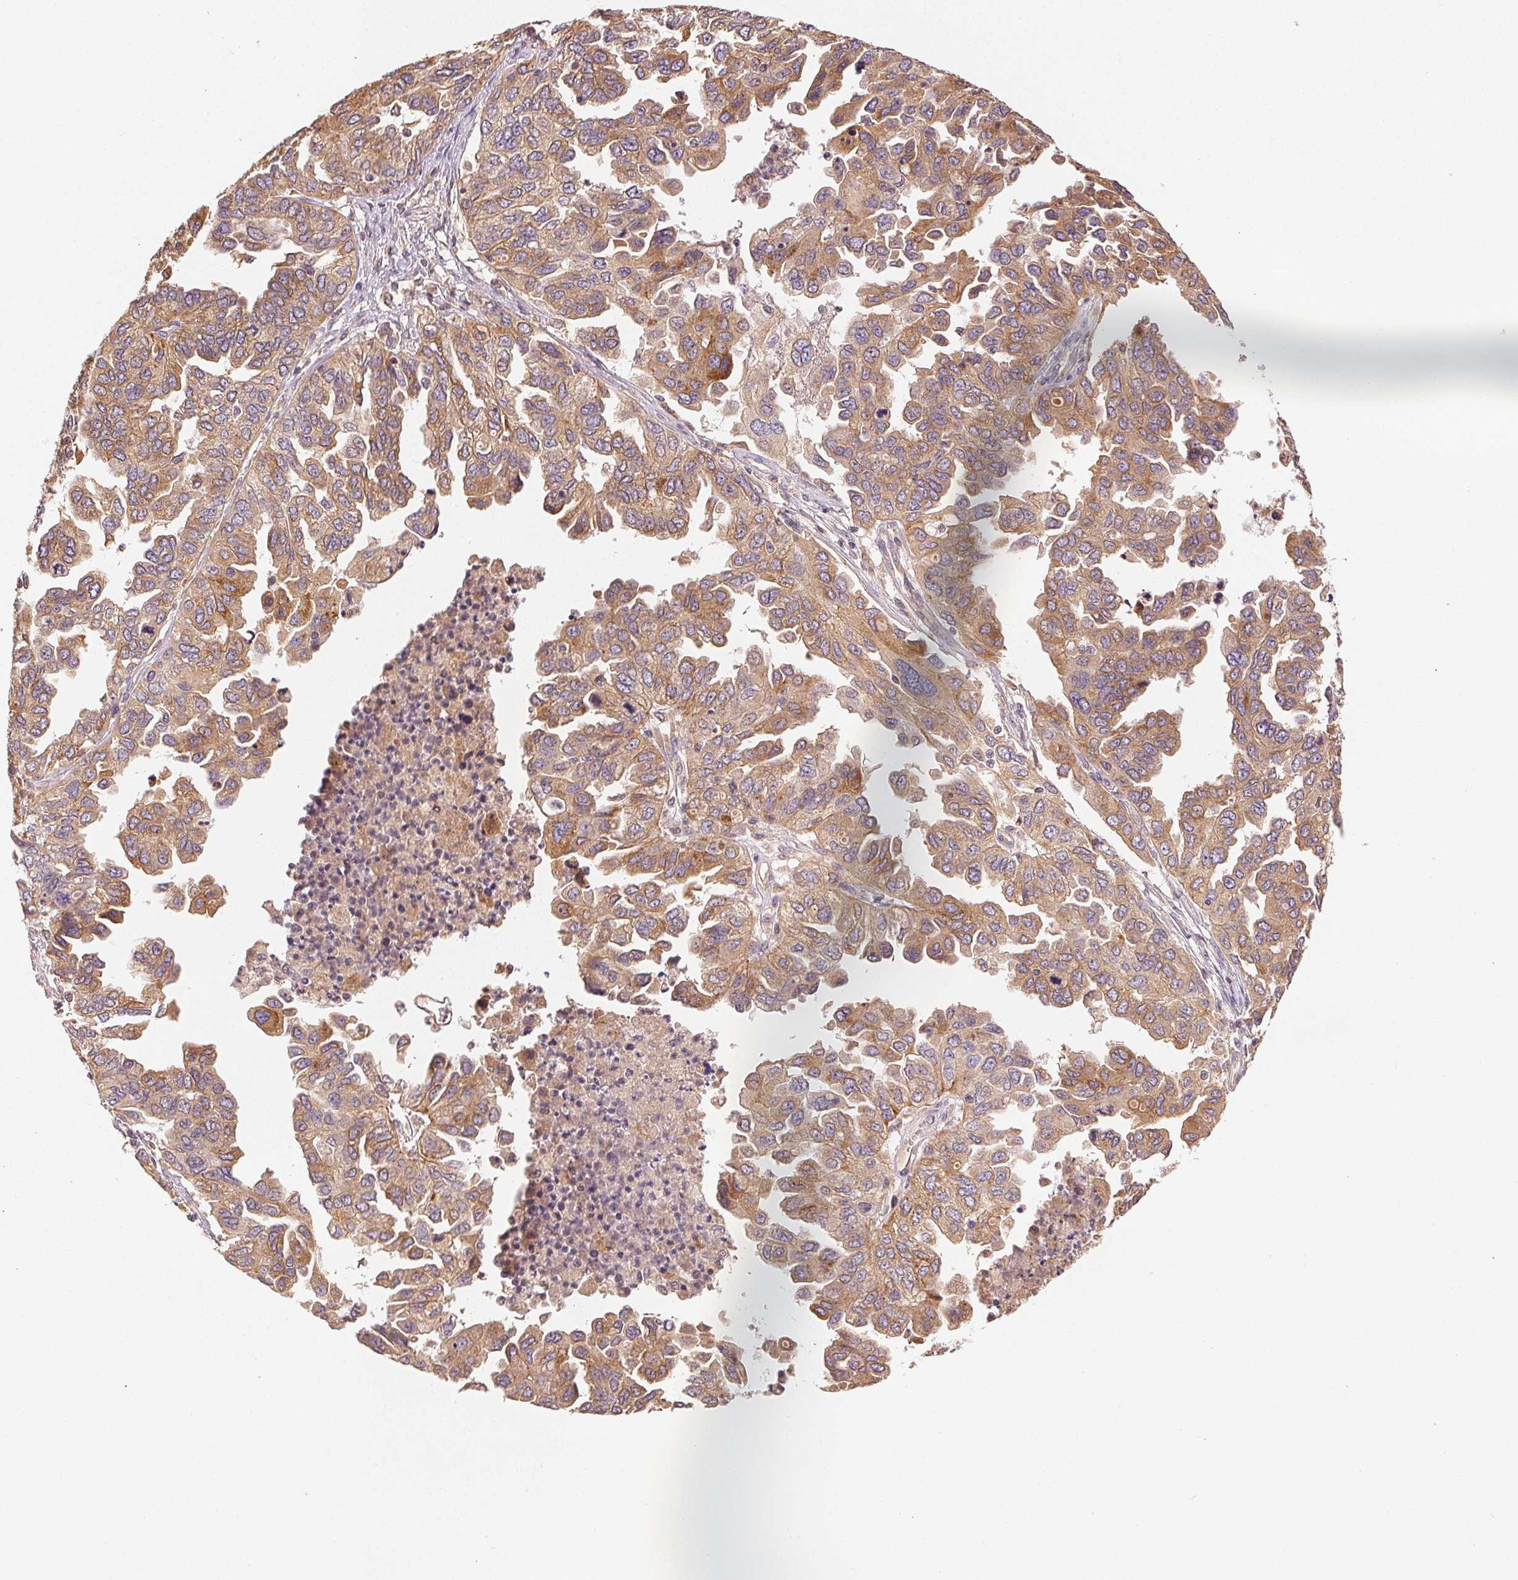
{"staining": {"intensity": "moderate", "quantity": ">75%", "location": "cytoplasmic/membranous"}, "tissue": "ovarian cancer", "cell_type": "Tumor cells", "image_type": "cancer", "snomed": [{"axis": "morphology", "description": "Cystadenocarcinoma, serous, NOS"}, {"axis": "topography", "description": "Ovary"}], "caption": "Immunohistochemistry (IHC) (DAB) staining of human serous cystadenocarcinoma (ovarian) displays moderate cytoplasmic/membranous protein positivity in approximately >75% of tumor cells.", "gene": "SEZ6L2", "patient": {"sex": "female", "age": 53}}